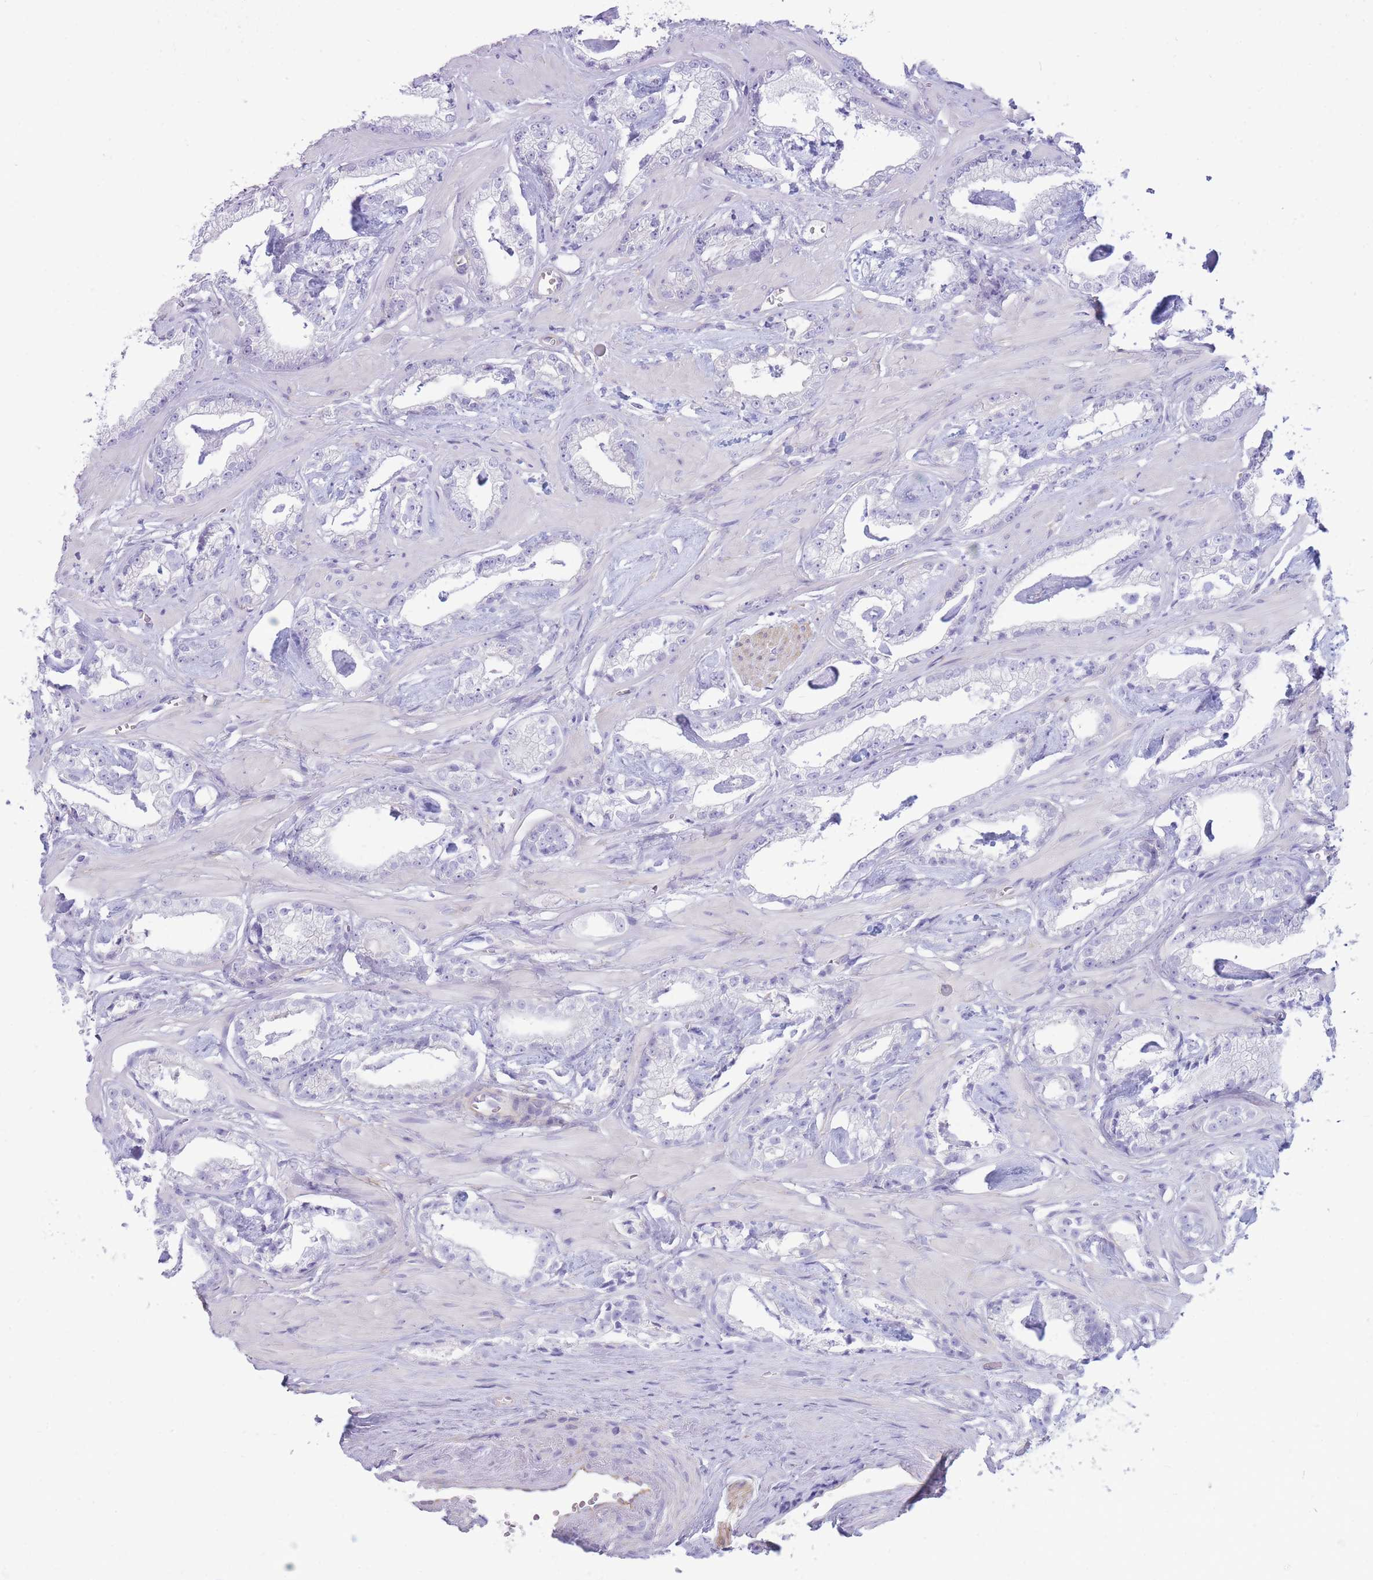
{"staining": {"intensity": "negative", "quantity": "none", "location": "none"}, "tissue": "prostate cancer", "cell_type": "Tumor cells", "image_type": "cancer", "snomed": [{"axis": "morphology", "description": "Adenocarcinoma, Low grade"}, {"axis": "topography", "description": "Prostate"}], "caption": "Prostate cancer (adenocarcinoma (low-grade)) stained for a protein using immunohistochemistry (IHC) demonstrates no staining tumor cells.", "gene": "MTSS2", "patient": {"sex": "male", "age": 60}}